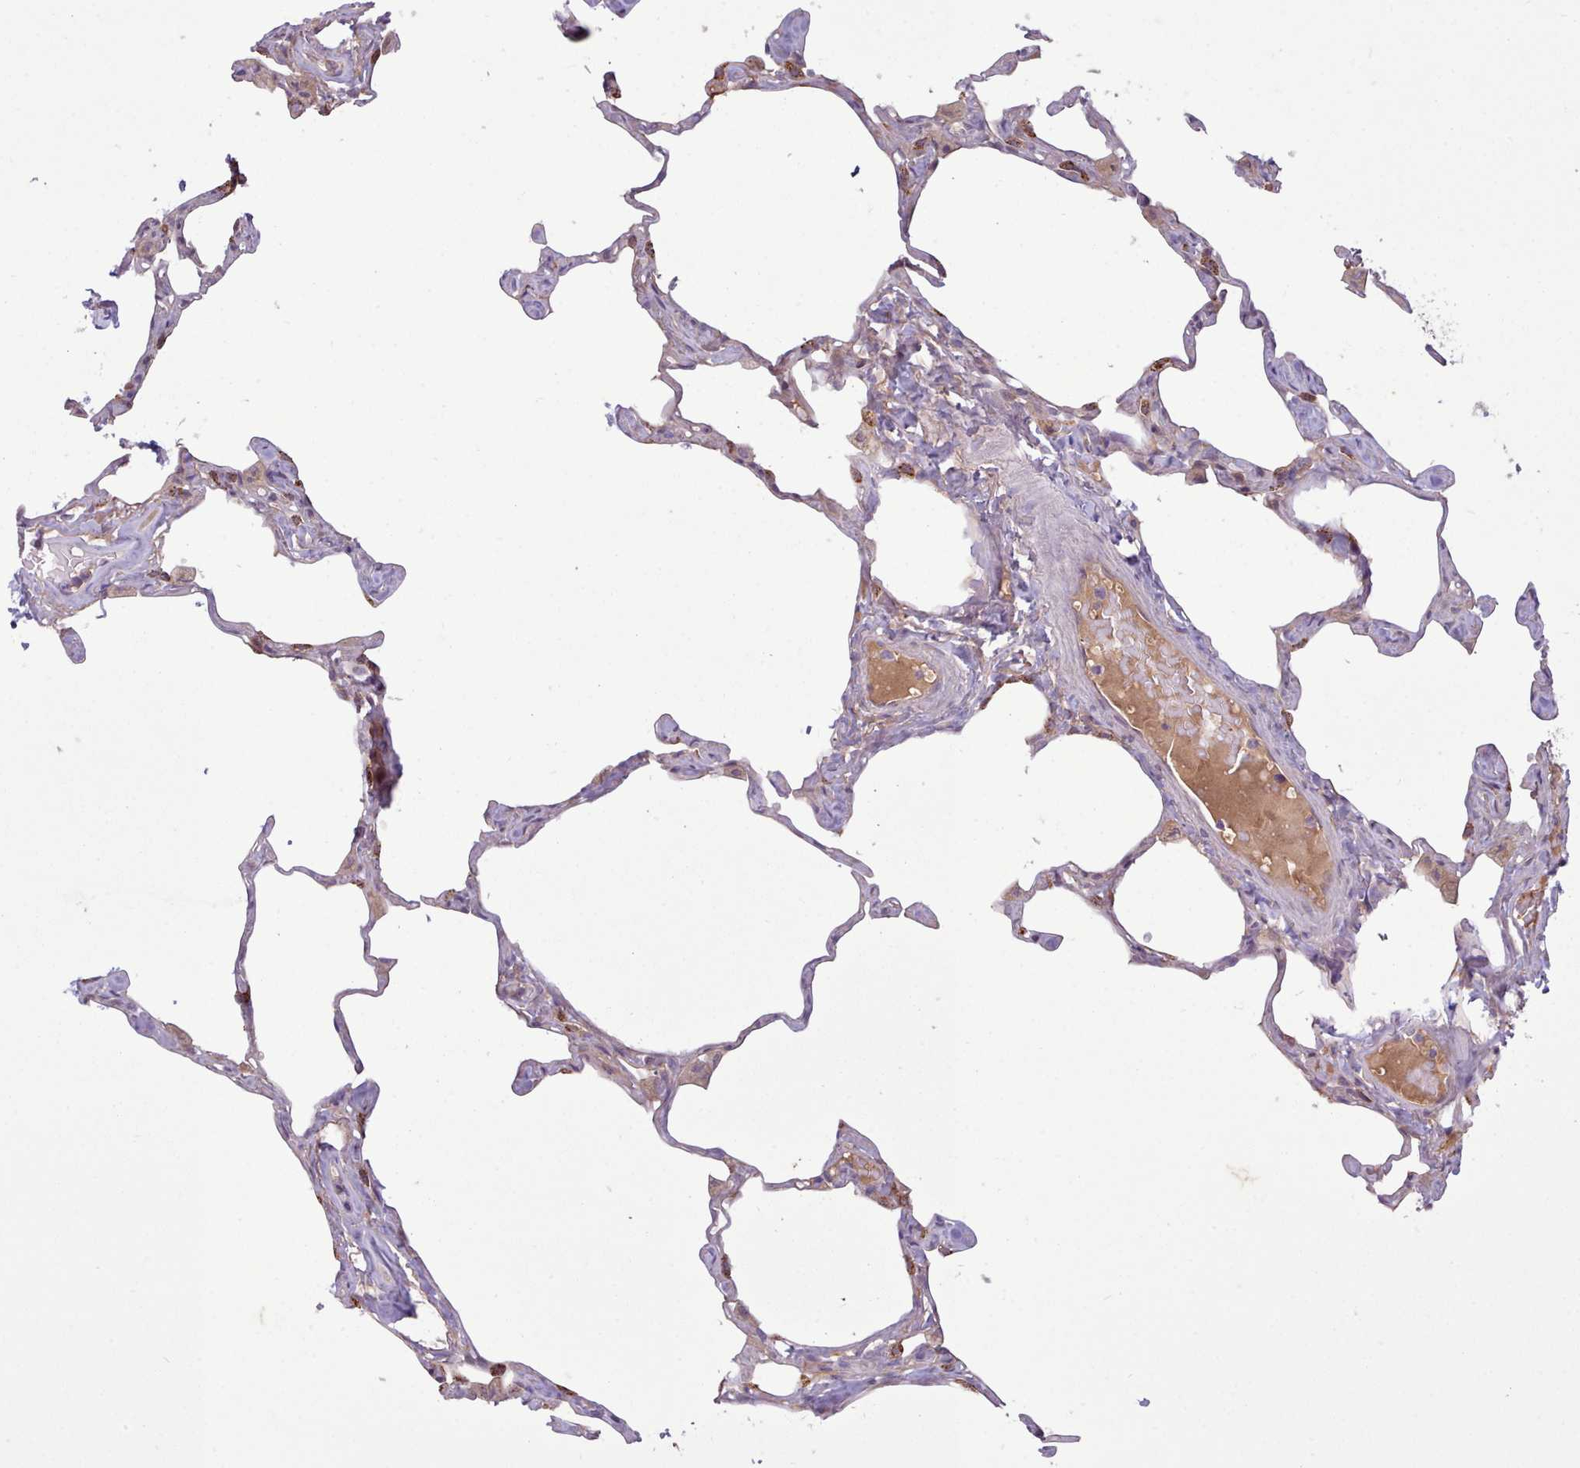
{"staining": {"intensity": "negative", "quantity": "none", "location": "none"}, "tissue": "lung", "cell_type": "Alveolar cells", "image_type": "normal", "snomed": [{"axis": "morphology", "description": "Normal tissue, NOS"}, {"axis": "topography", "description": "Lung"}], "caption": "High magnification brightfield microscopy of benign lung stained with DAB (brown) and counterstained with hematoxylin (blue): alveolar cells show no significant expression. (DAB (3,3'-diaminobenzidine) IHC, high magnification).", "gene": "NMRK1", "patient": {"sex": "male", "age": 65}}